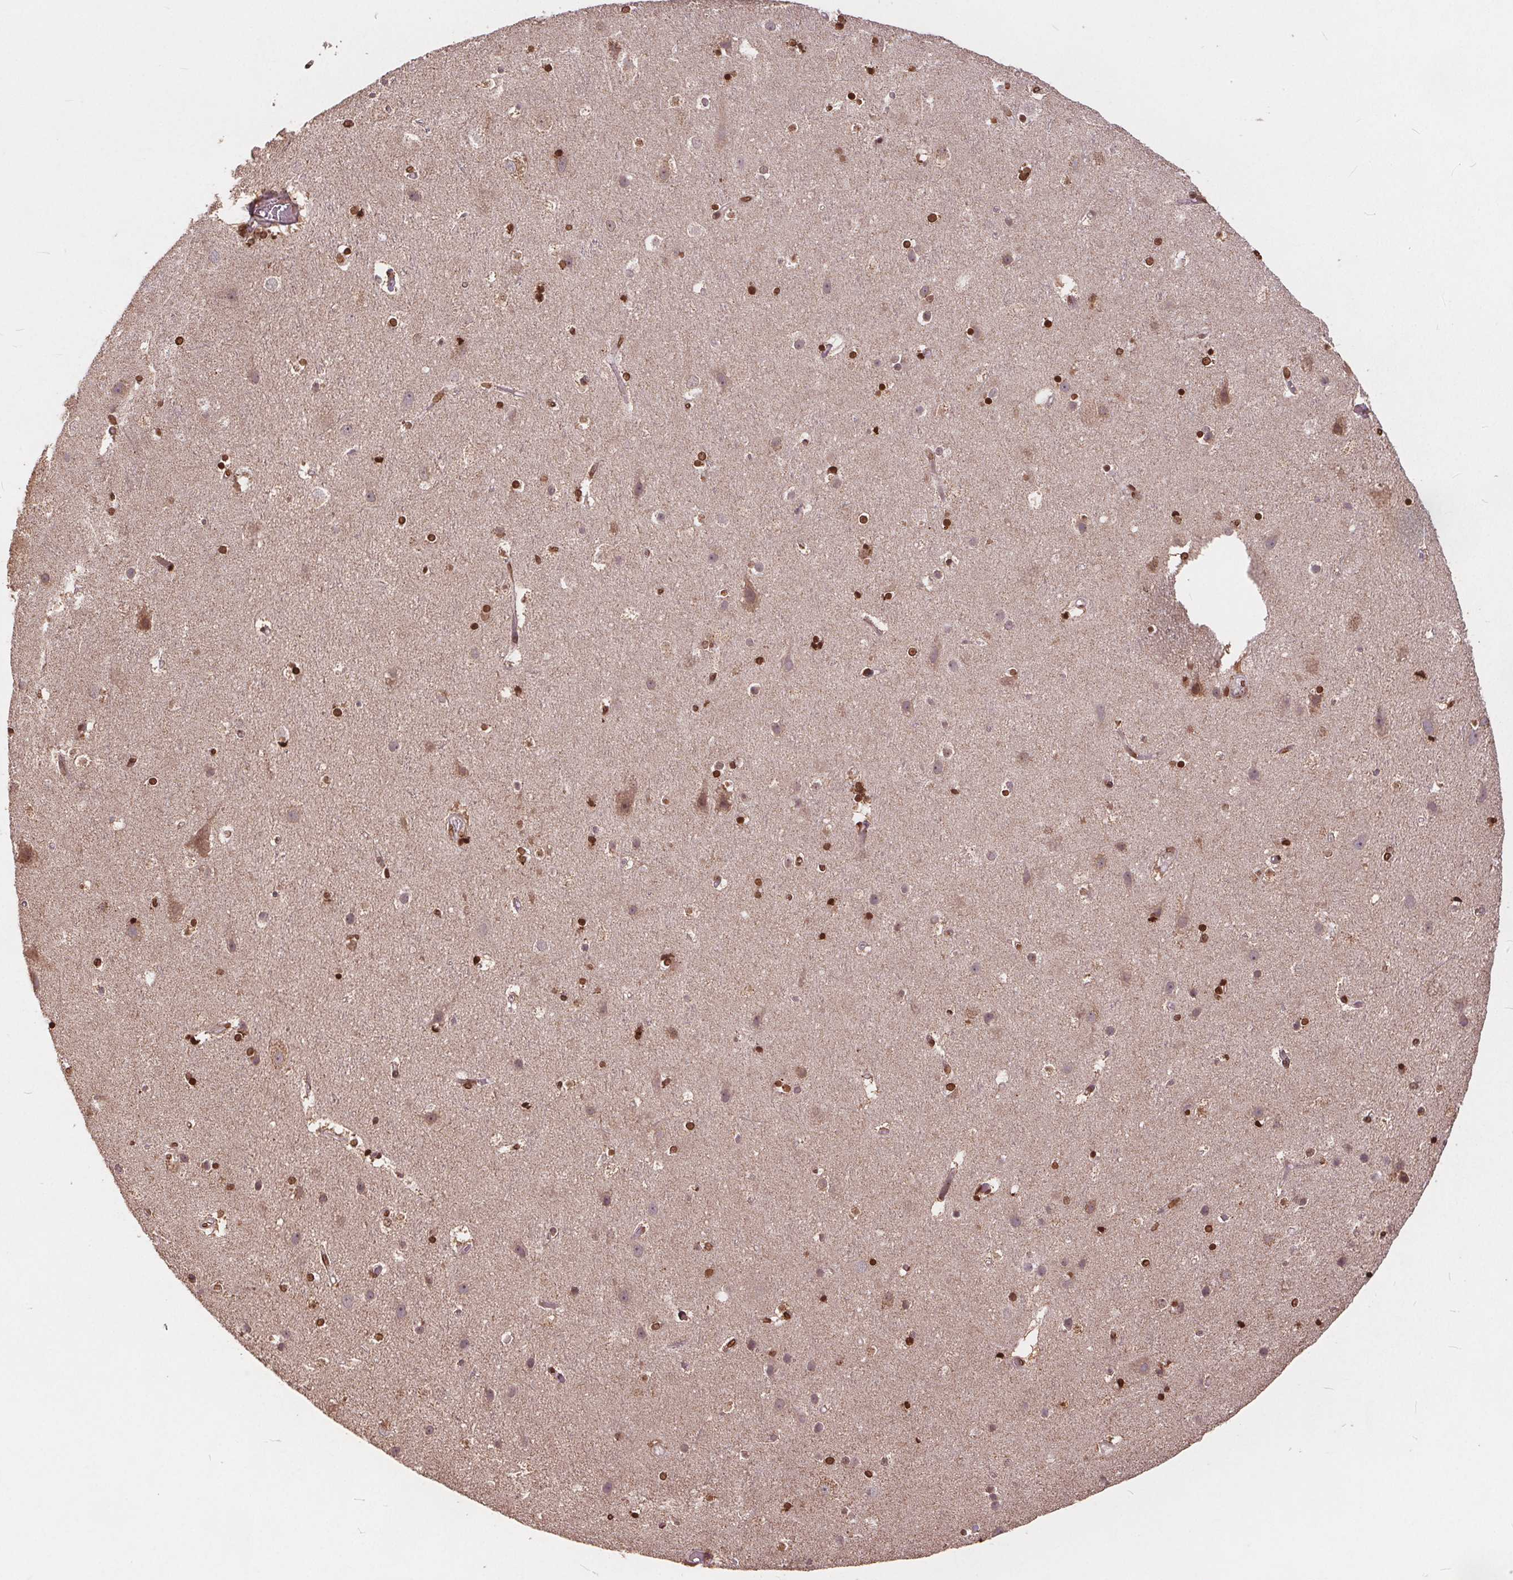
{"staining": {"intensity": "moderate", "quantity": ">75%", "location": "nuclear"}, "tissue": "cerebral cortex", "cell_type": "Endothelial cells", "image_type": "normal", "snomed": [{"axis": "morphology", "description": "Normal tissue, NOS"}, {"axis": "topography", "description": "Cerebral cortex"}], "caption": "The immunohistochemical stain shows moderate nuclear expression in endothelial cells of benign cerebral cortex.", "gene": "HIF1AN", "patient": {"sex": "female", "age": 52}}